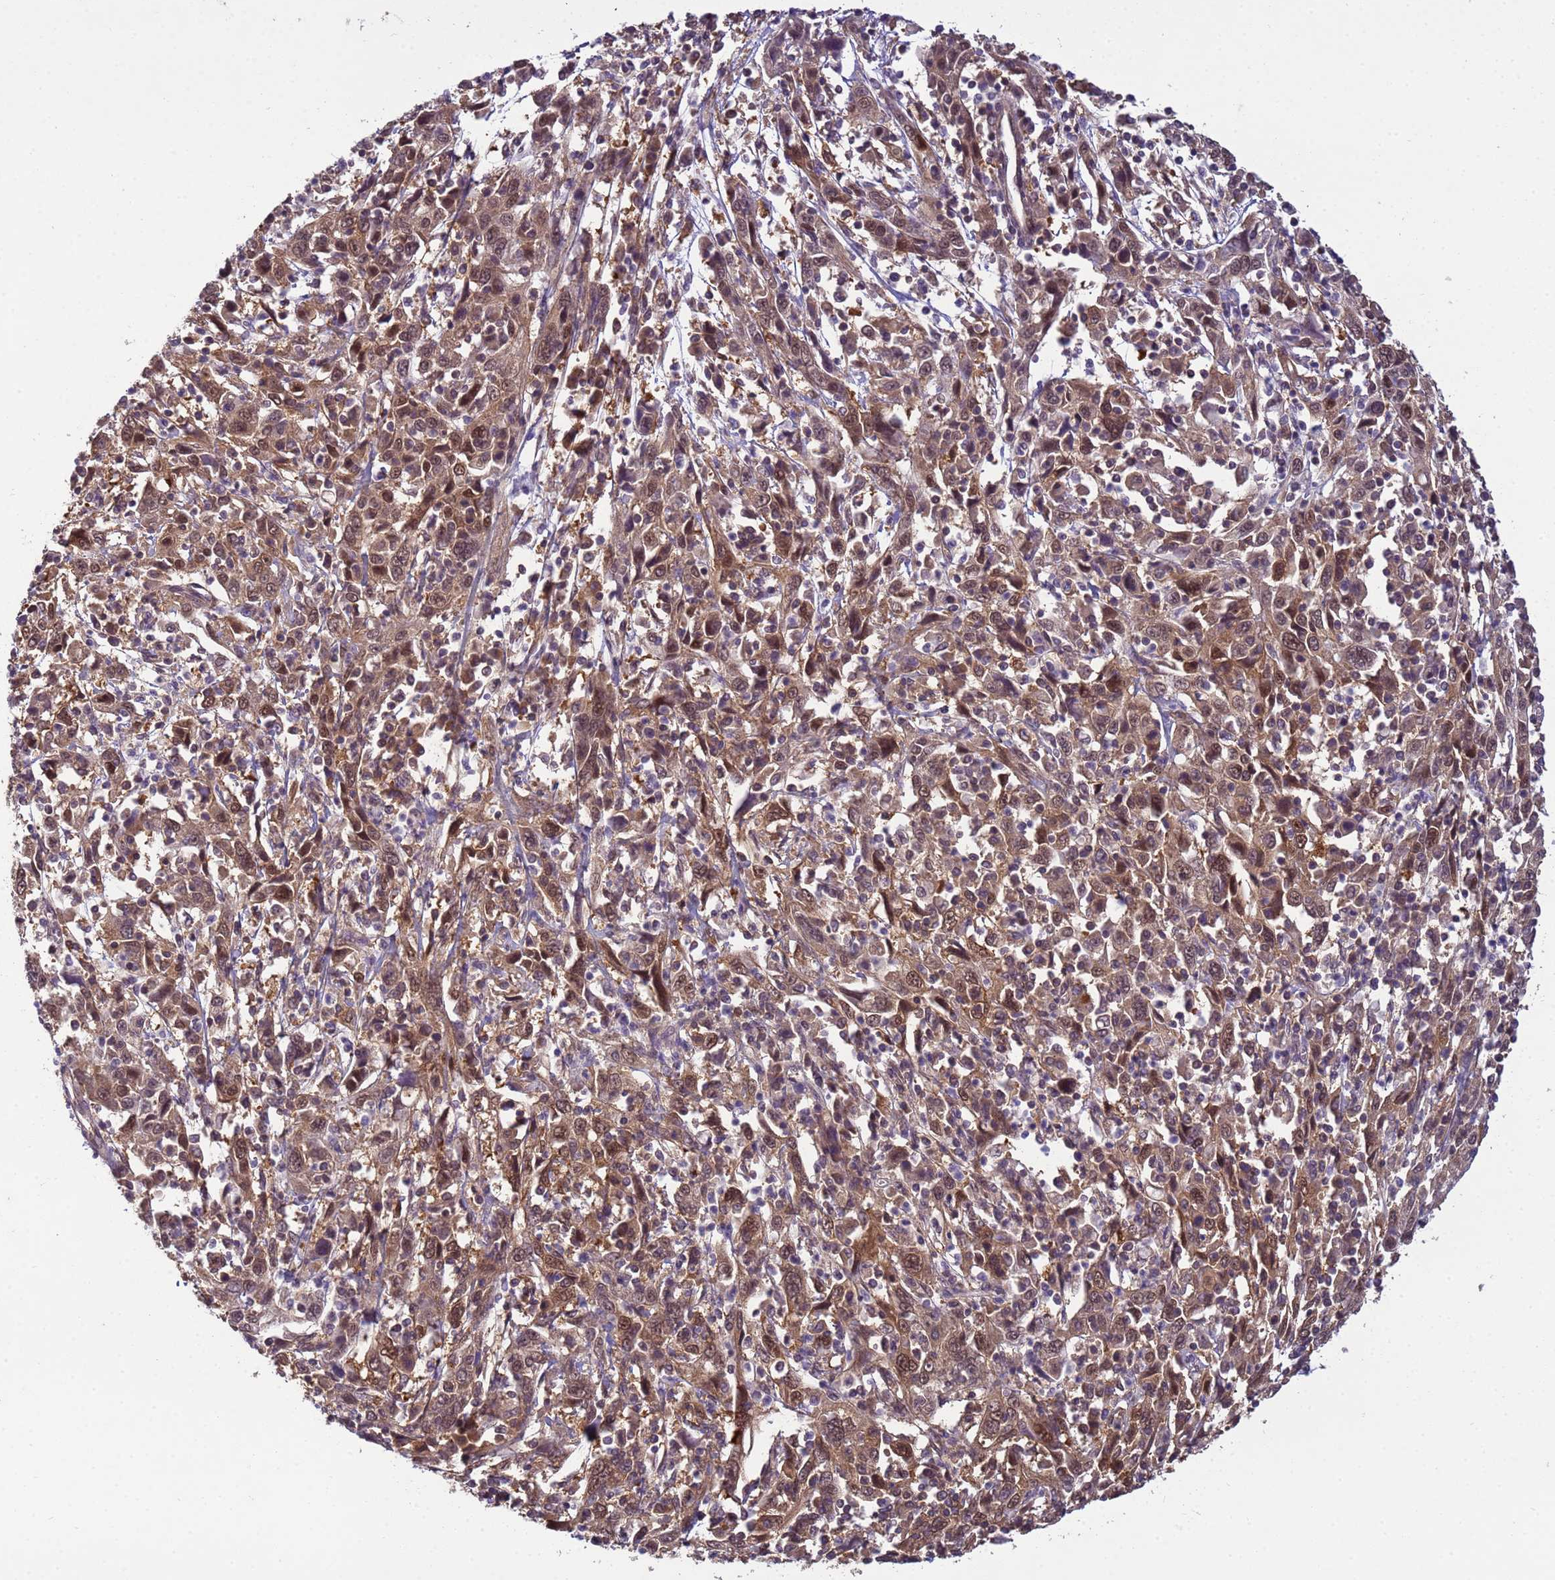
{"staining": {"intensity": "moderate", "quantity": ">75%", "location": "cytoplasmic/membranous,nuclear"}, "tissue": "cervical cancer", "cell_type": "Tumor cells", "image_type": "cancer", "snomed": [{"axis": "morphology", "description": "Squamous cell carcinoma, NOS"}, {"axis": "topography", "description": "Cervix"}], "caption": "Immunohistochemical staining of squamous cell carcinoma (cervical) displays medium levels of moderate cytoplasmic/membranous and nuclear protein staining in about >75% of tumor cells.", "gene": "NPEPPS", "patient": {"sex": "female", "age": 46}}